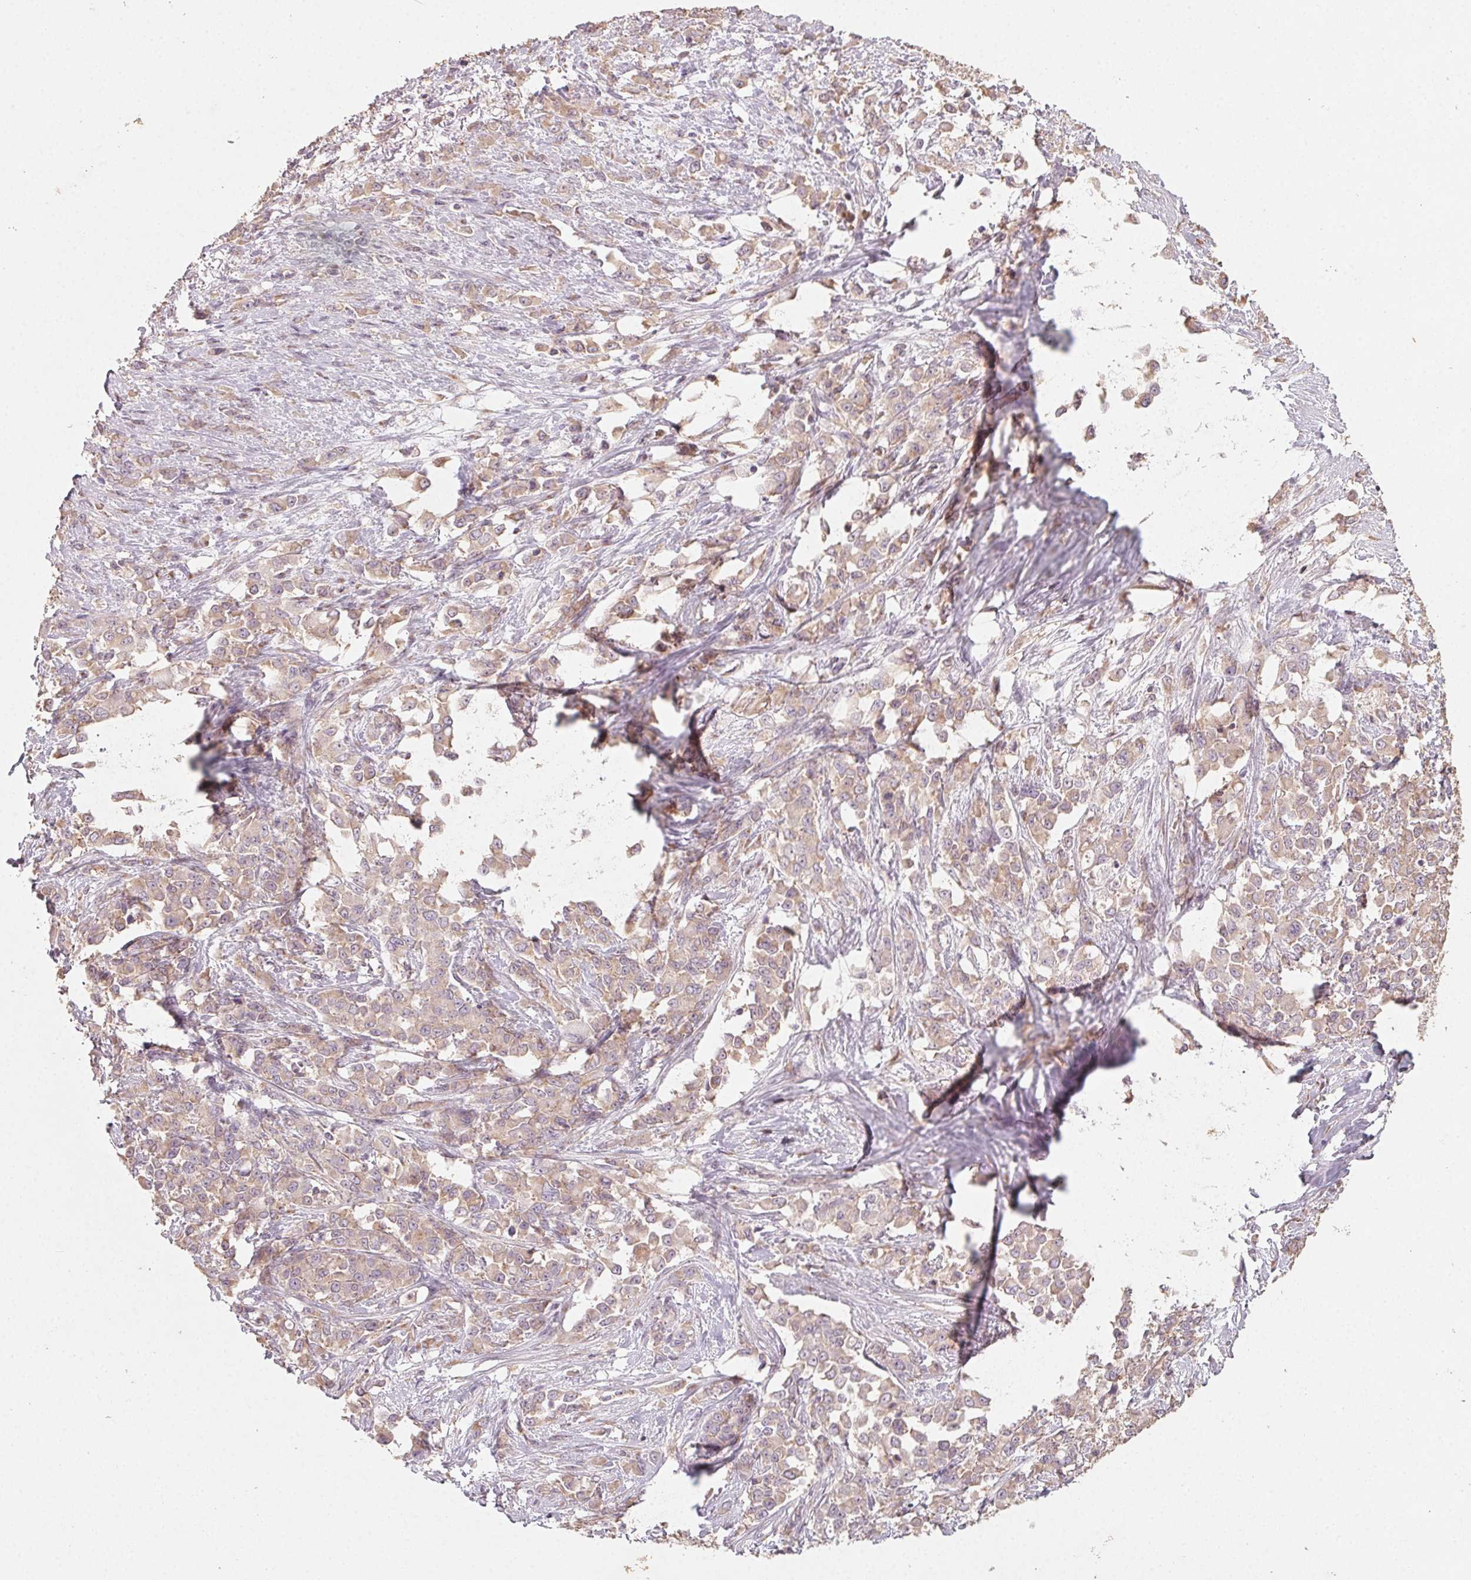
{"staining": {"intensity": "weak", "quantity": ">75%", "location": "cytoplasmic/membranous"}, "tissue": "stomach cancer", "cell_type": "Tumor cells", "image_type": "cancer", "snomed": [{"axis": "morphology", "description": "Adenocarcinoma, NOS"}, {"axis": "topography", "description": "Stomach"}], "caption": "DAB (3,3'-diaminobenzidine) immunohistochemical staining of human stomach cancer shows weak cytoplasmic/membranous protein positivity in about >75% of tumor cells.", "gene": "AP1S1", "patient": {"sex": "female", "age": 76}}